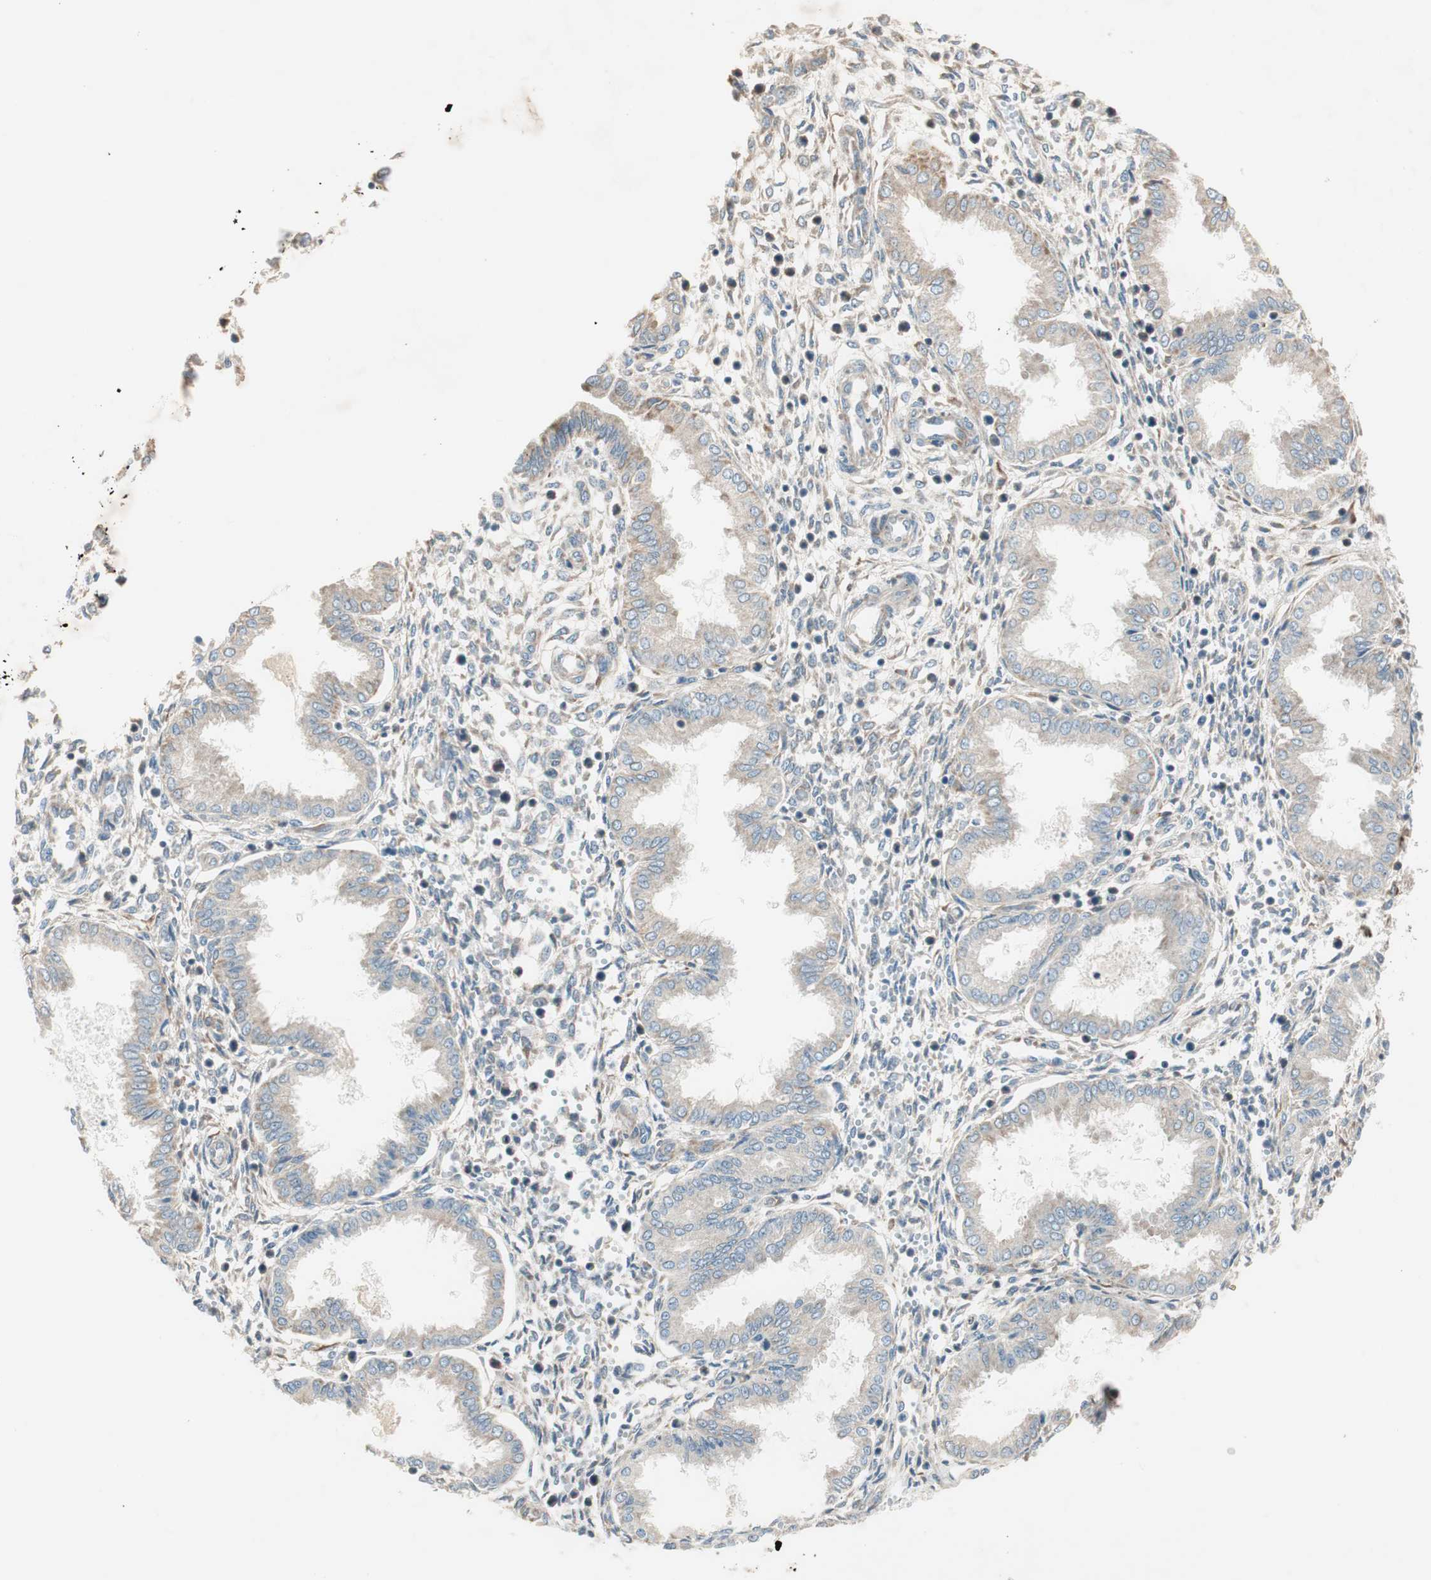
{"staining": {"intensity": "weak", "quantity": ">75%", "location": "cytoplasmic/membranous"}, "tissue": "endometrium", "cell_type": "Cells in endometrial stroma", "image_type": "normal", "snomed": [{"axis": "morphology", "description": "Normal tissue, NOS"}, {"axis": "topography", "description": "Endometrium"}], "caption": "This photomicrograph displays unremarkable endometrium stained with immunohistochemistry to label a protein in brown. The cytoplasmic/membranous of cells in endometrial stroma show weak positivity for the protein. Nuclei are counter-stained blue.", "gene": "RPL23", "patient": {"sex": "female", "age": 33}}